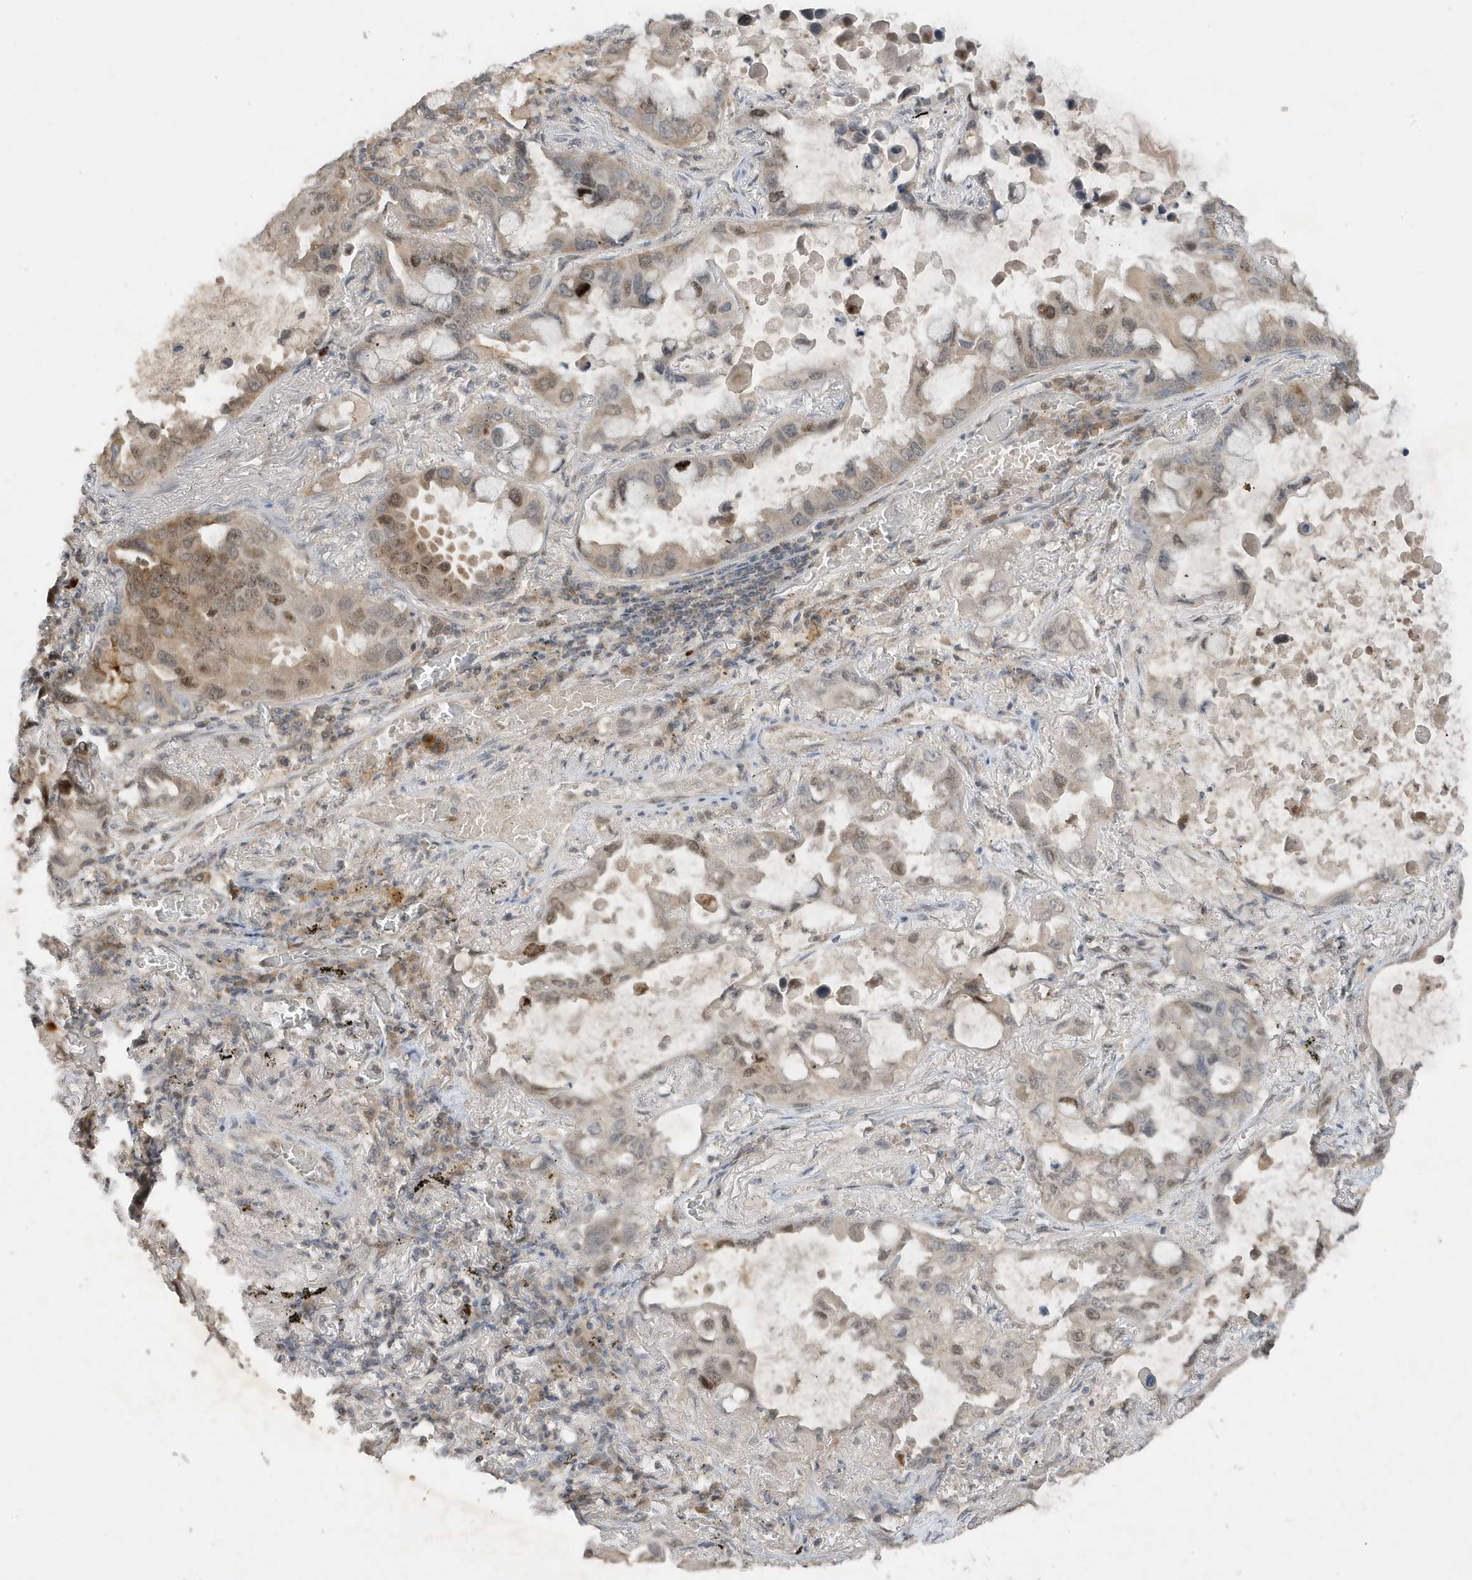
{"staining": {"intensity": "moderate", "quantity": "<25%", "location": "cytoplasmic/membranous,nuclear"}, "tissue": "lung cancer", "cell_type": "Tumor cells", "image_type": "cancer", "snomed": [{"axis": "morphology", "description": "Adenocarcinoma, NOS"}, {"axis": "topography", "description": "Lung"}], "caption": "High-power microscopy captured an IHC image of lung cancer (adenocarcinoma), revealing moderate cytoplasmic/membranous and nuclear staining in about <25% of tumor cells. (DAB (3,3'-diaminobenzidine) IHC with brightfield microscopy, high magnification).", "gene": "MAST3", "patient": {"sex": "male", "age": 64}}